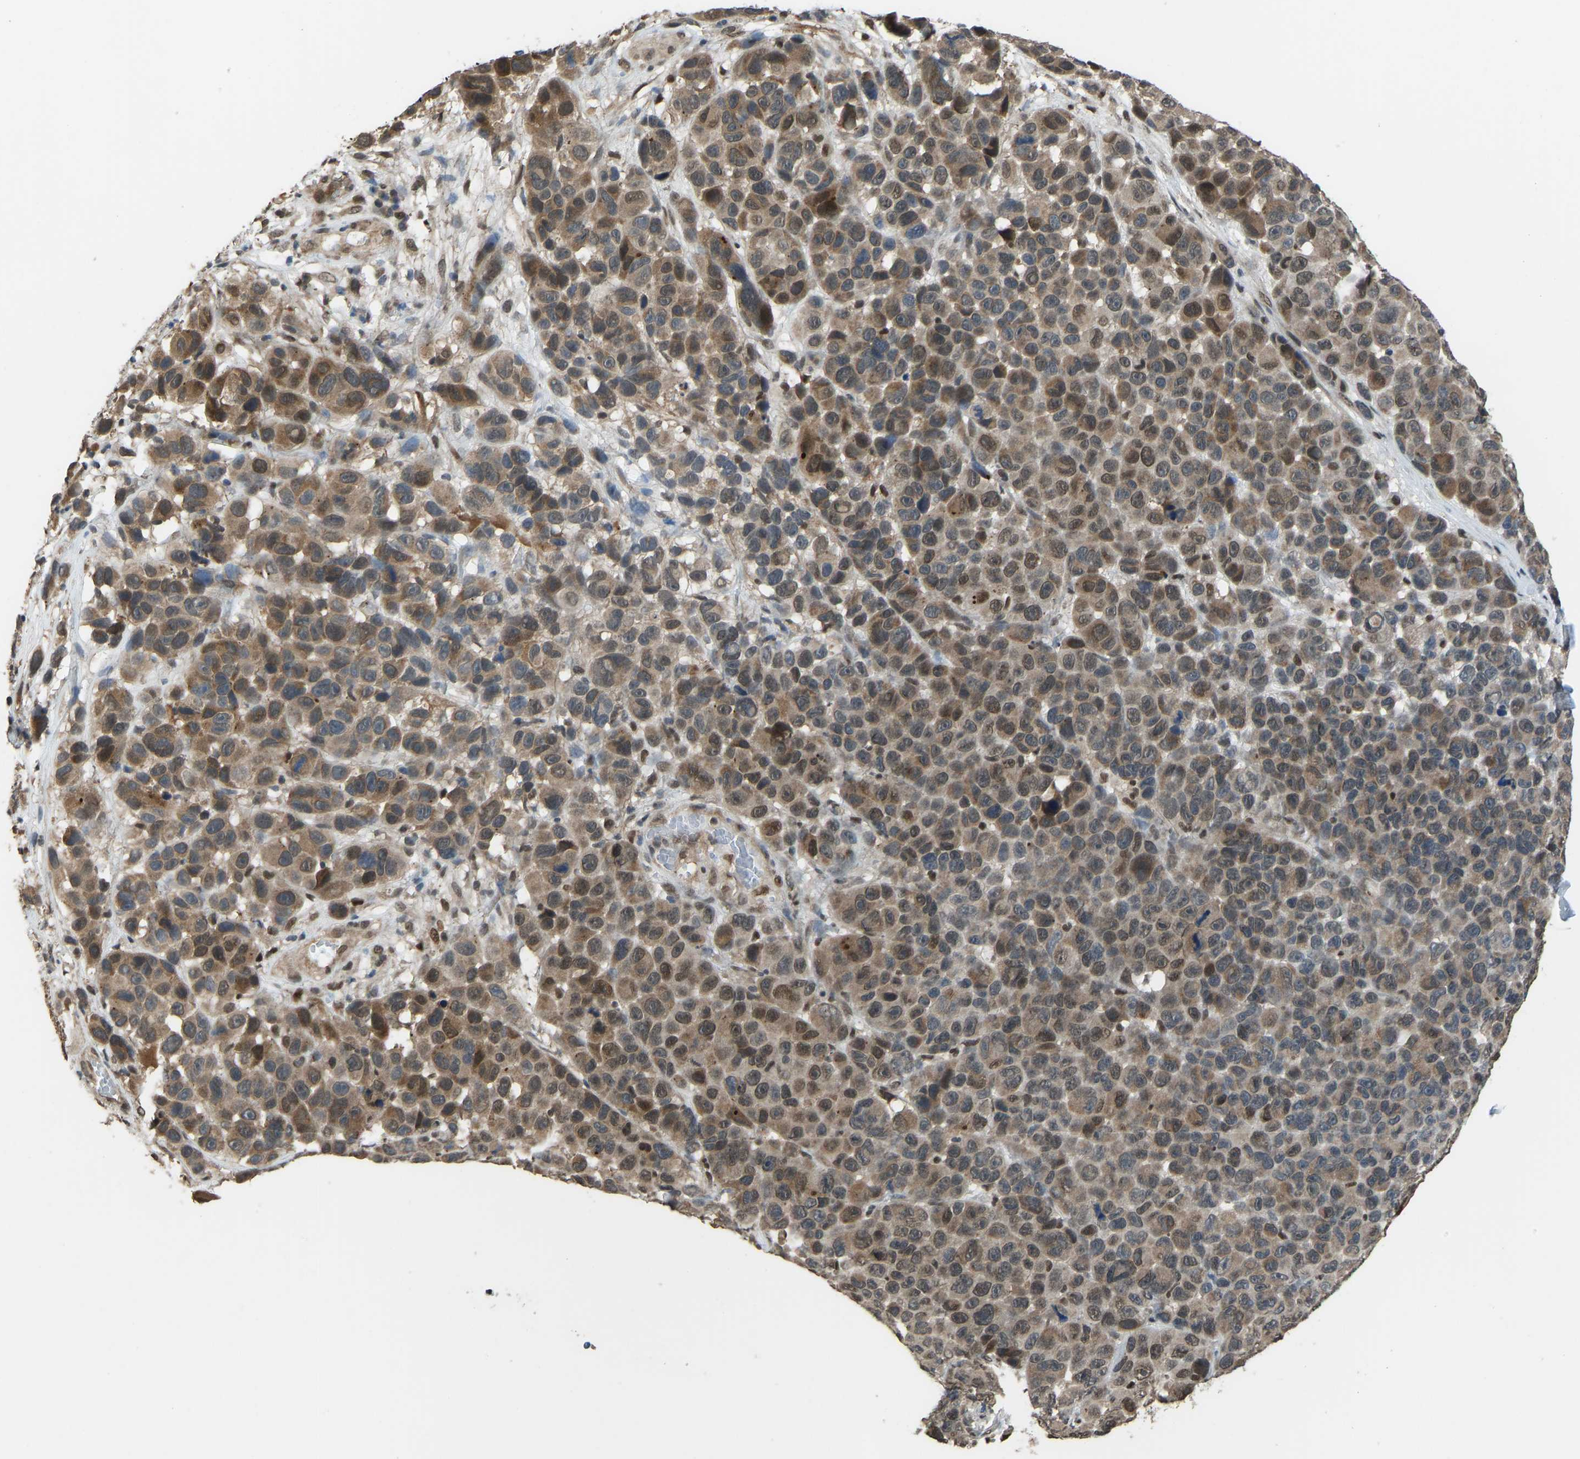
{"staining": {"intensity": "moderate", "quantity": ">75%", "location": "cytoplasmic/membranous,nuclear"}, "tissue": "melanoma", "cell_type": "Tumor cells", "image_type": "cancer", "snomed": [{"axis": "morphology", "description": "Malignant melanoma, NOS"}, {"axis": "topography", "description": "Skin"}], "caption": "Melanoma stained with a brown dye reveals moderate cytoplasmic/membranous and nuclear positive positivity in approximately >75% of tumor cells.", "gene": "KPNA6", "patient": {"sex": "male", "age": 53}}